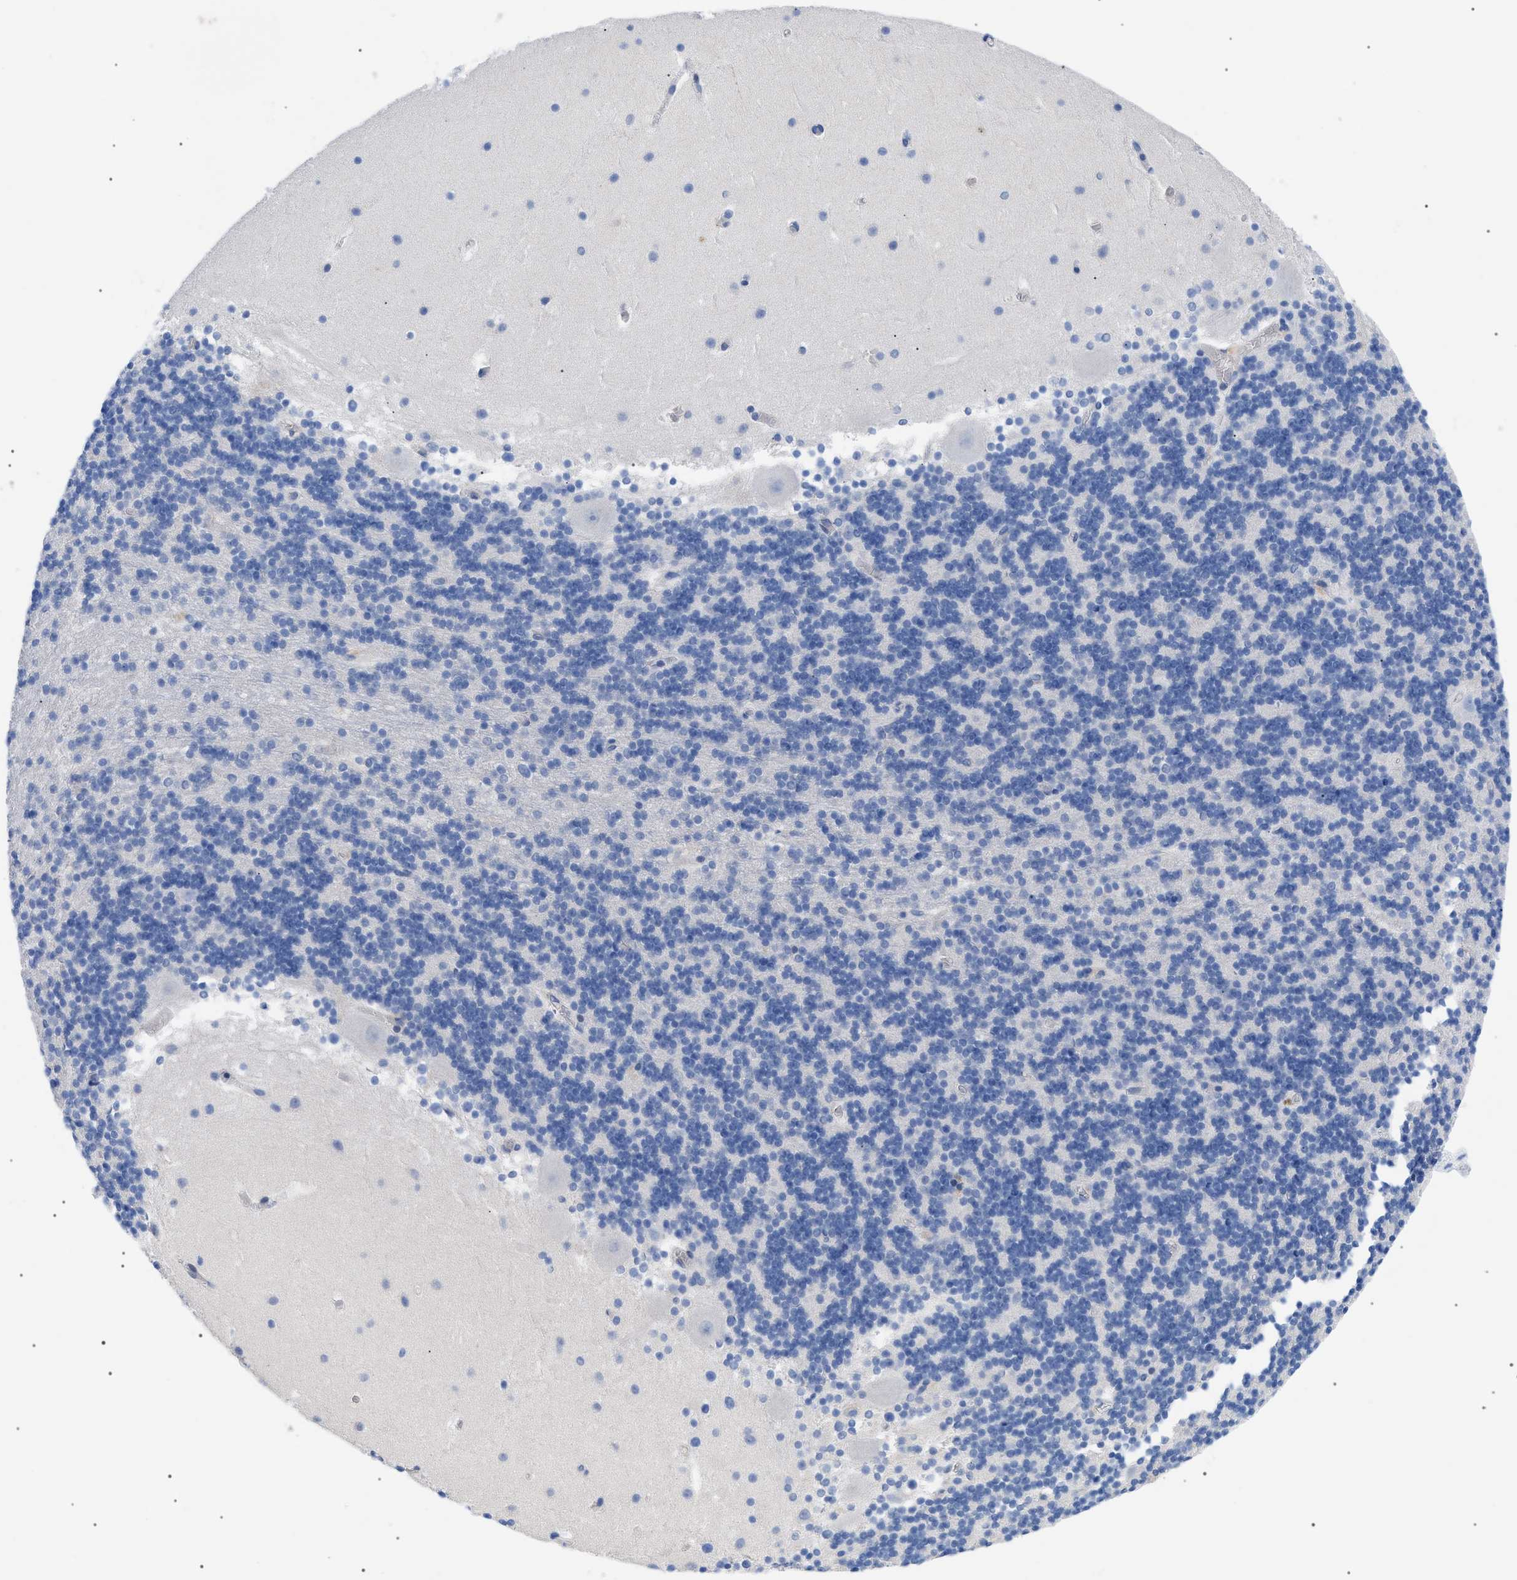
{"staining": {"intensity": "negative", "quantity": "none", "location": "none"}, "tissue": "cerebellum", "cell_type": "Cells in granular layer", "image_type": "normal", "snomed": [{"axis": "morphology", "description": "Normal tissue, NOS"}, {"axis": "topography", "description": "Cerebellum"}], "caption": "The histopathology image reveals no staining of cells in granular layer in normal cerebellum. (DAB IHC visualized using brightfield microscopy, high magnification).", "gene": "ACKR1", "patient": {"sex": "male", "age": 45}}